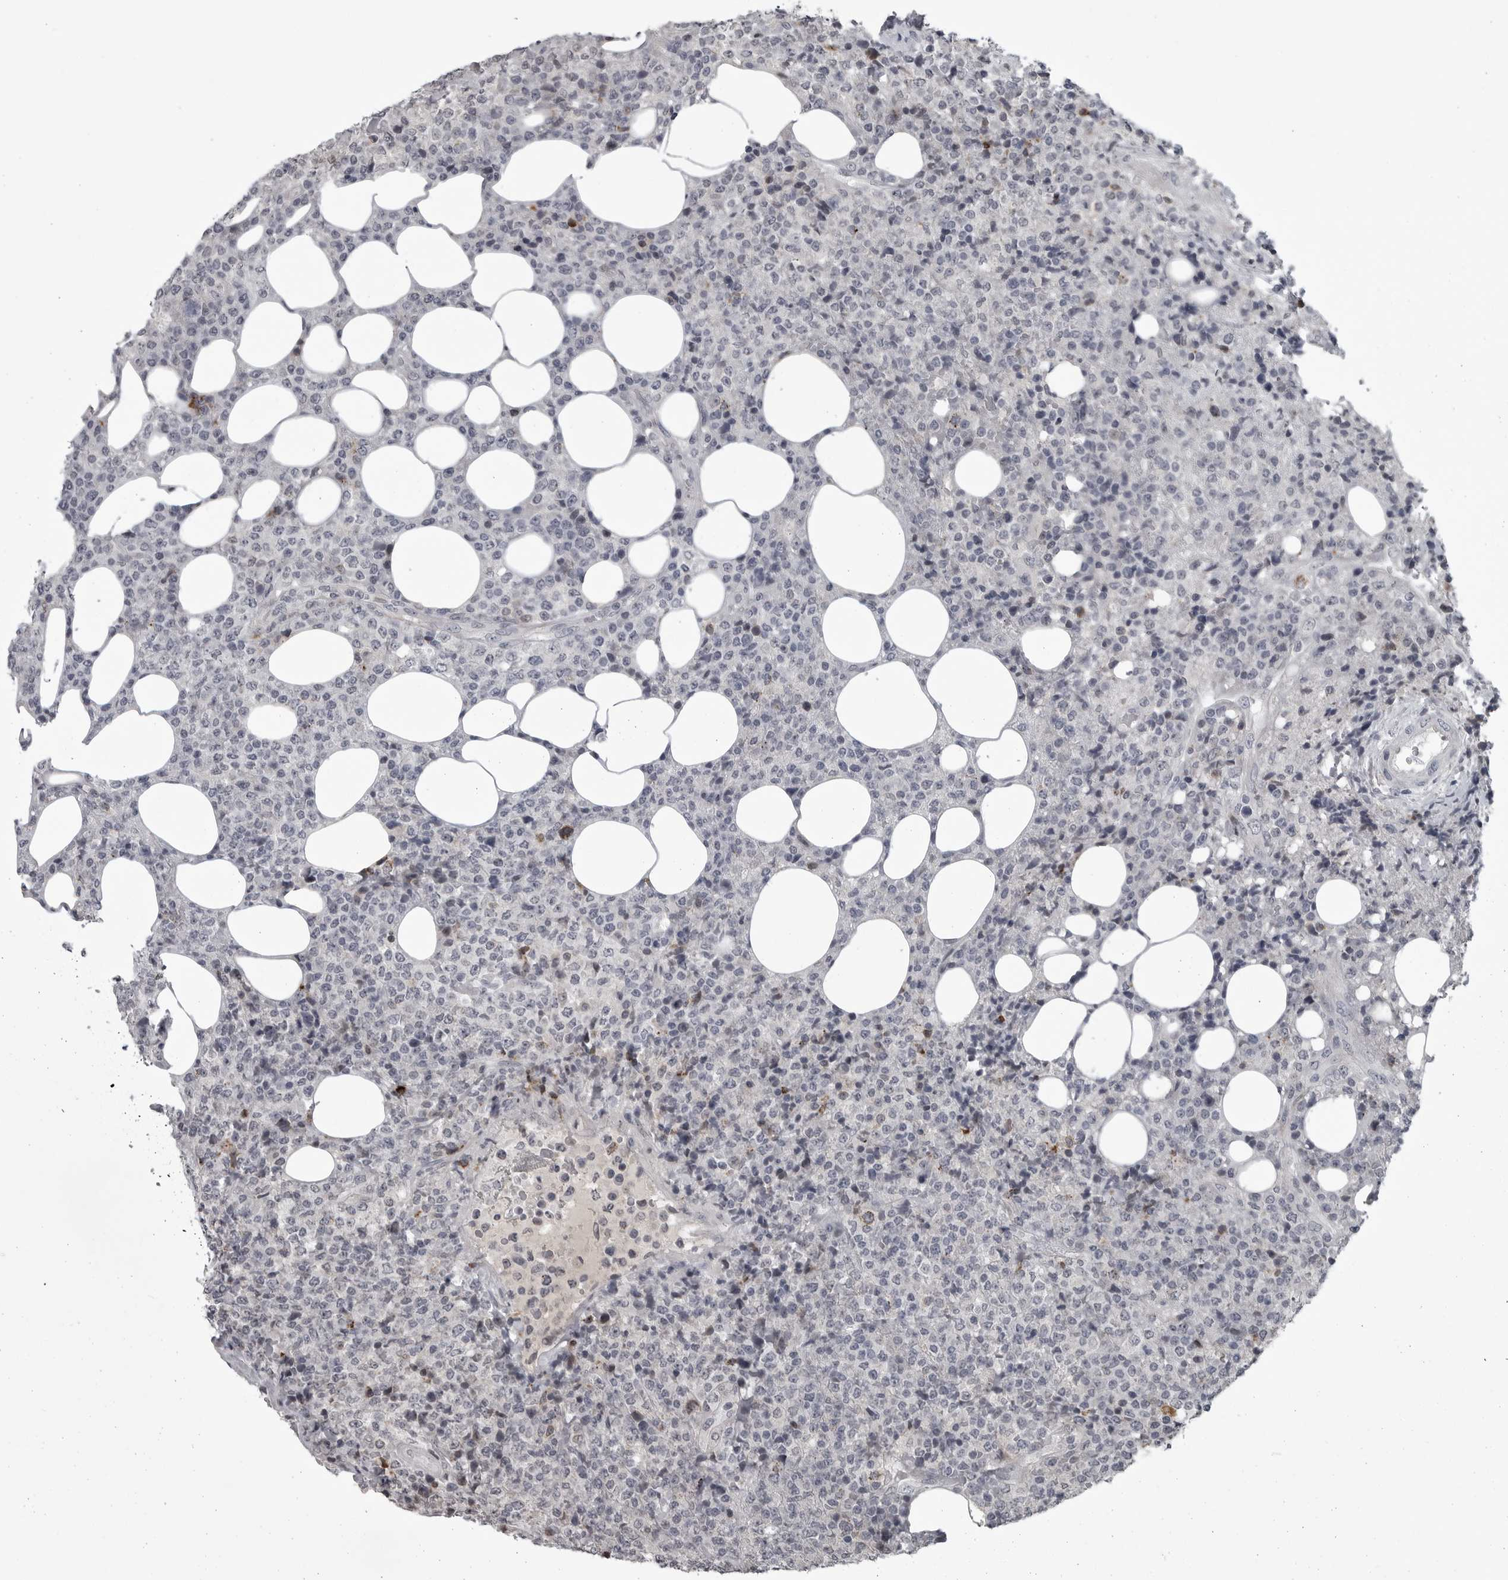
{"staining": {"intensity": "negative", "quantity": "none", "location": "none"}, "tissue": "lymphoma", "cell_type": "Tumor cells", "image_type": "cancer", "snomed": [{"axis": "morphology", "description": "Malignant lymphoma, non-Hodgkin's type, High grade"}, {"axis": "topography", "description": "Lymph node"}], "caption": "Tumor cells are negative for protein expression in human lymphoma.", "gene": "LYSMD1", "patient": {"sex": "male", "age": 13}}